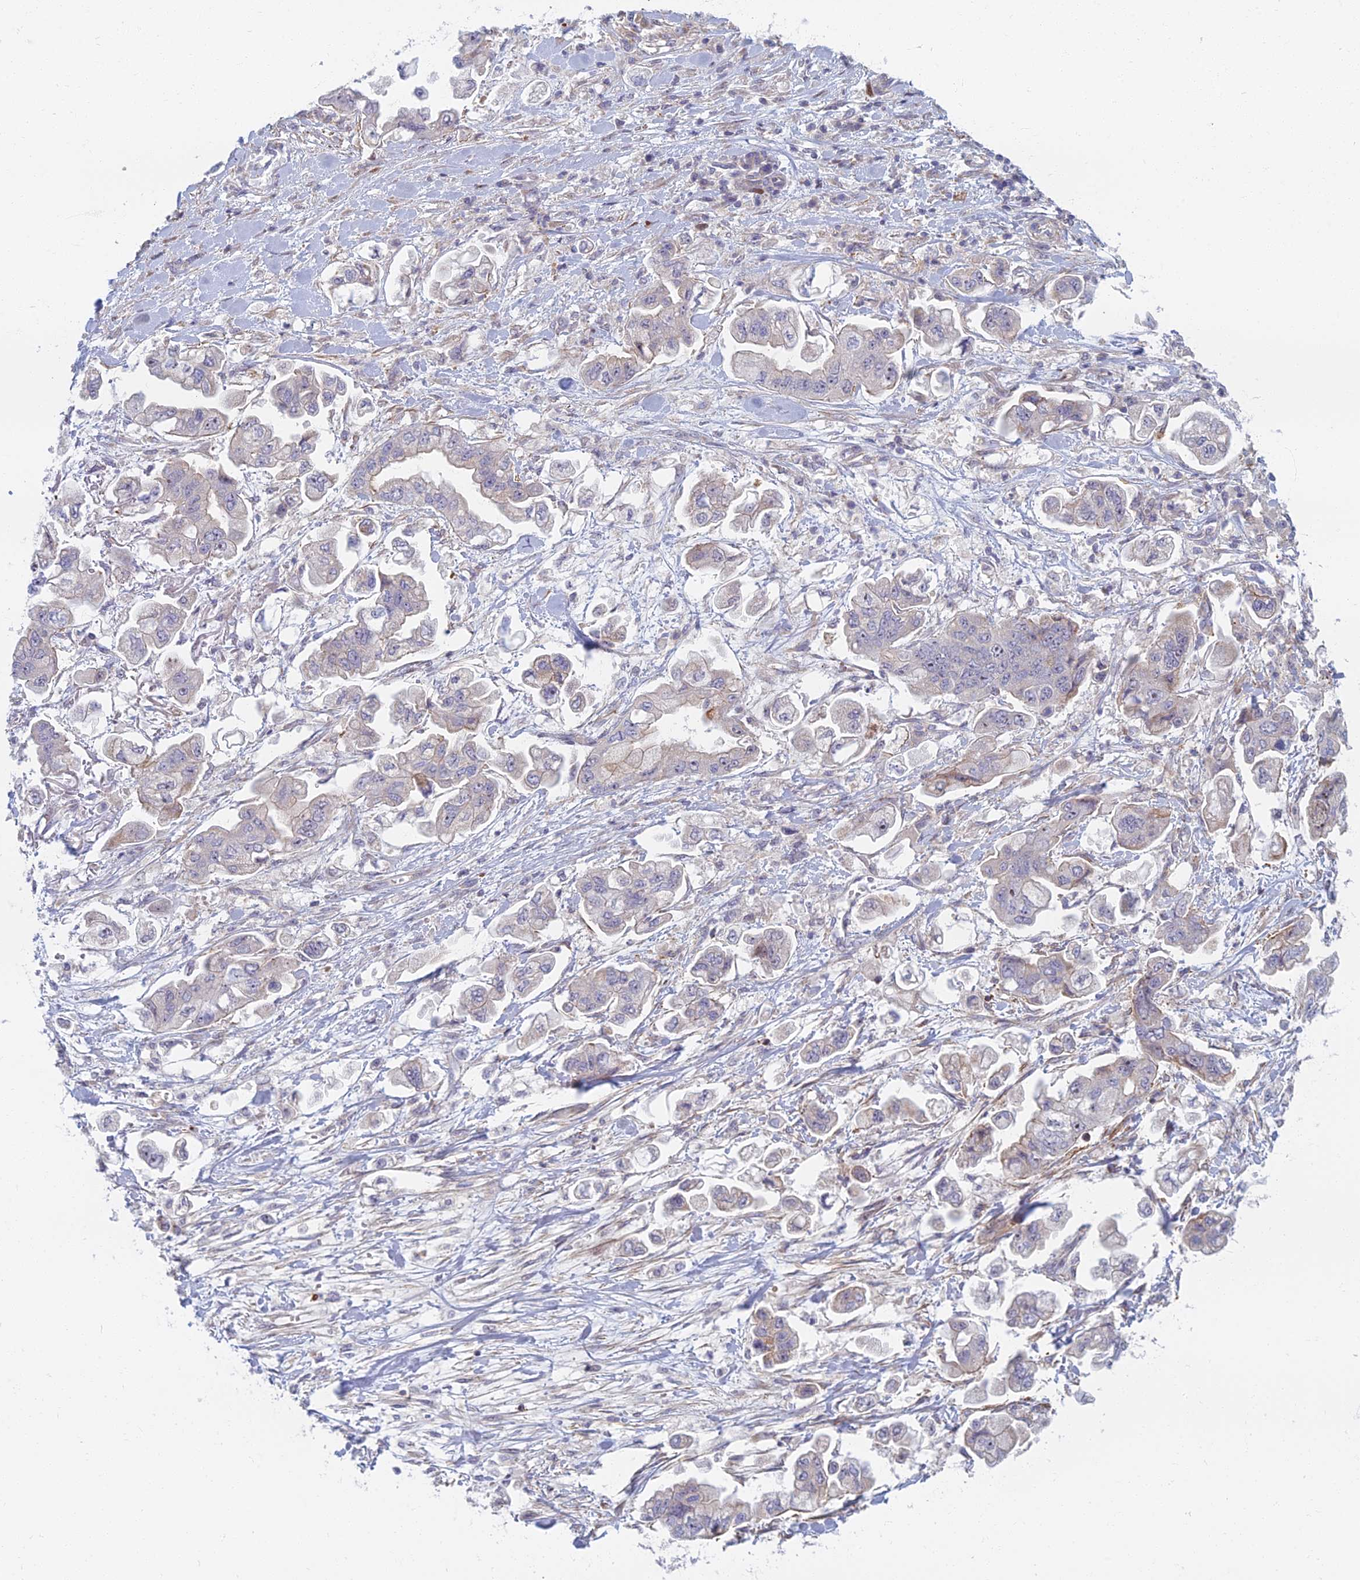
{"staining": {"intensity": "negative", "quantity": "none", "location": "none"}, "tissue": "stomach cancer", "cell_type": "Tumor cells", "image_type": "cancer", "snomed": [{"axis": "morphology", "description": "Adenocarcinoma, NOS"}, {"axis": "topography", "description": "Stomach"}], "caption": "Stomach adenocarcinoma was stained to show a protein in brown. There is no significant staining in tumor cells.", "gene": "C15orf40", "patient": {"sex": "male", "age": 62}}